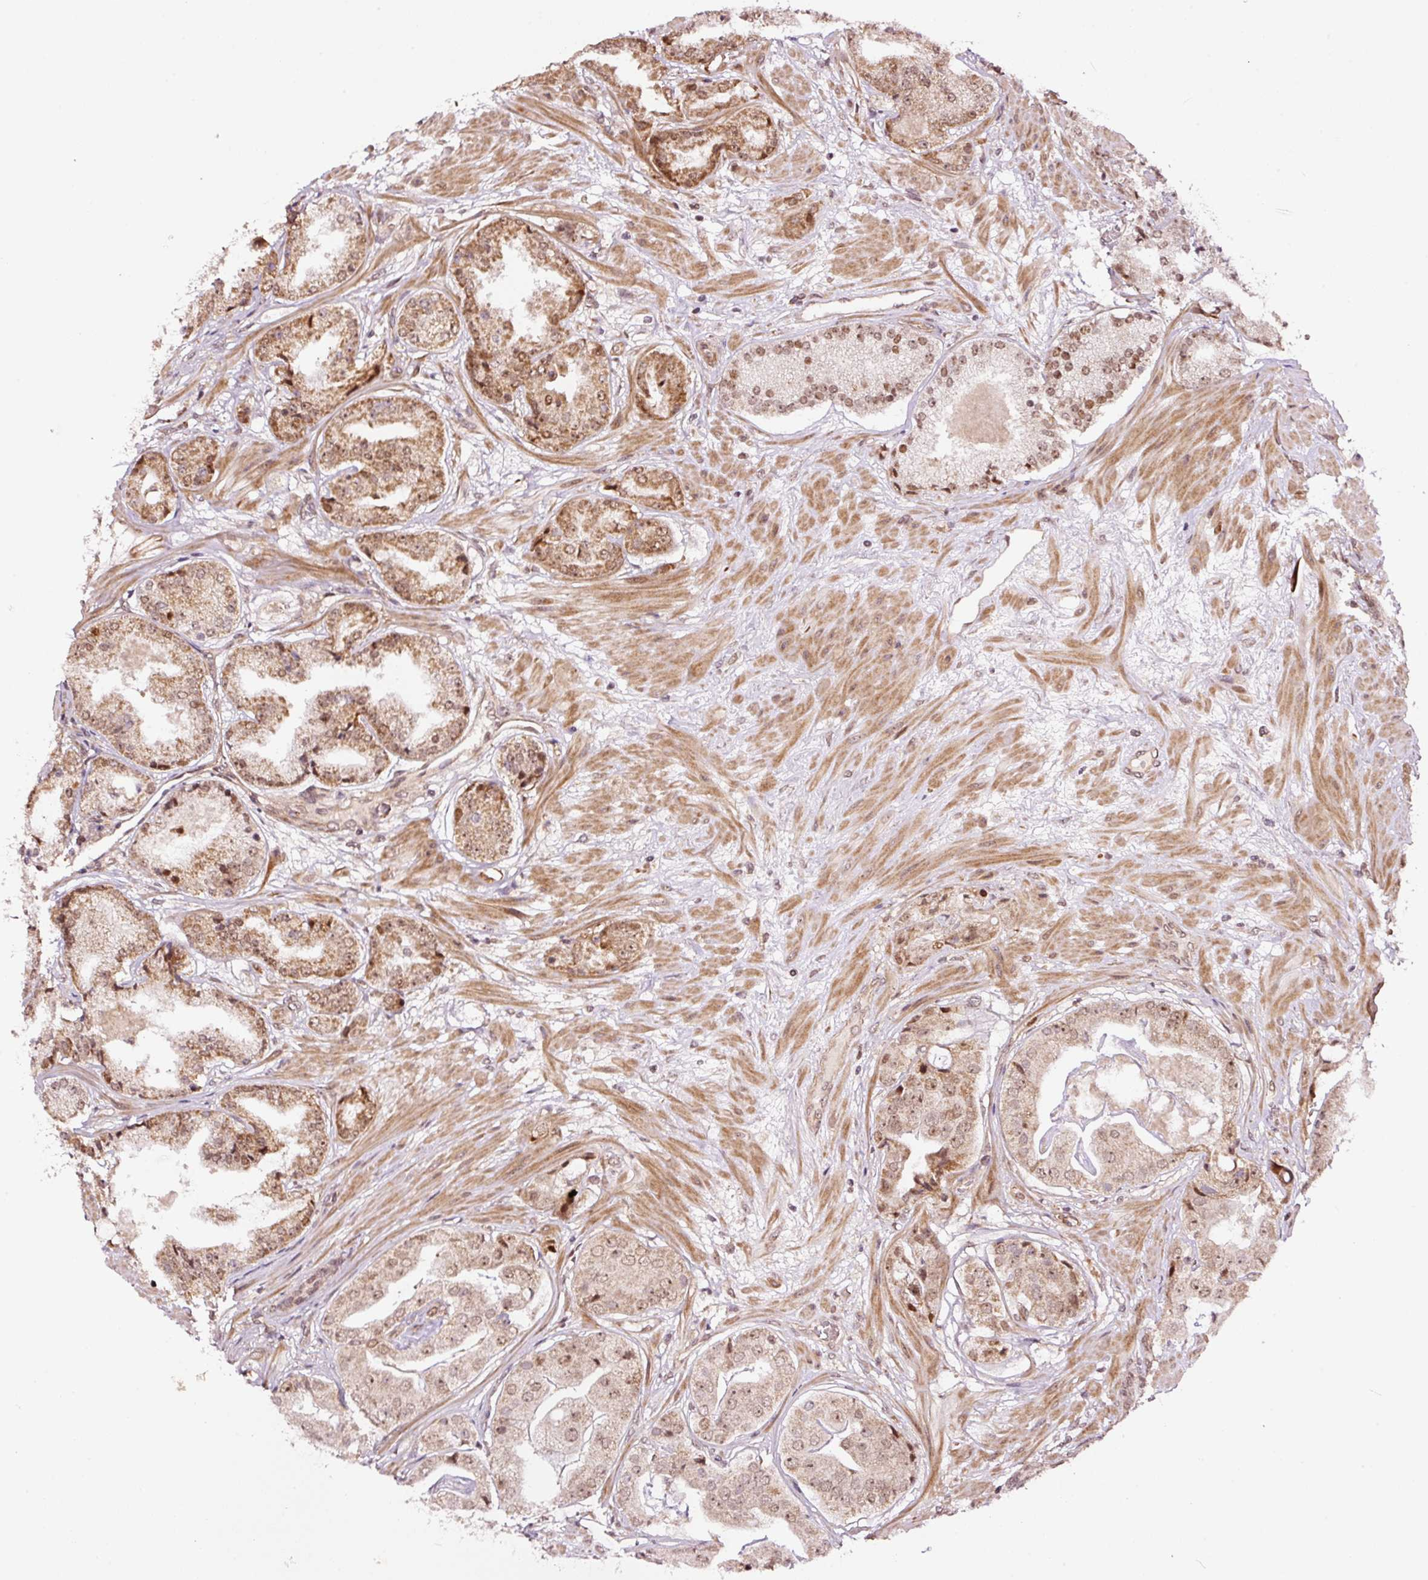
{"staining": {"intensity": "moderate", "quantity": ">75%", "location": "nuclear"}, "tissue": "prostate cancer", "cell_type": "Tumor cells", "image_type": "cancer", "snomed": [{"axis": "morphology", "description": "Adenocarcinoma, High grade"}, {"axis": "topography", "description": "Prostate"}], "caption": "Prostate adenocarcinoma (high-grade) stained with DAB immunohistochemistry reveals medium levels of moderate nuclear expression in approximately >75% of tumor cells. Using DAB (3,3'-diaminobenzidine) (brown) and hematoxylin (blue) stains, captured at high magnification using brightfield microscopy.", "gene": "RFC4", "patient": {"sex": "male", "age": 63}}